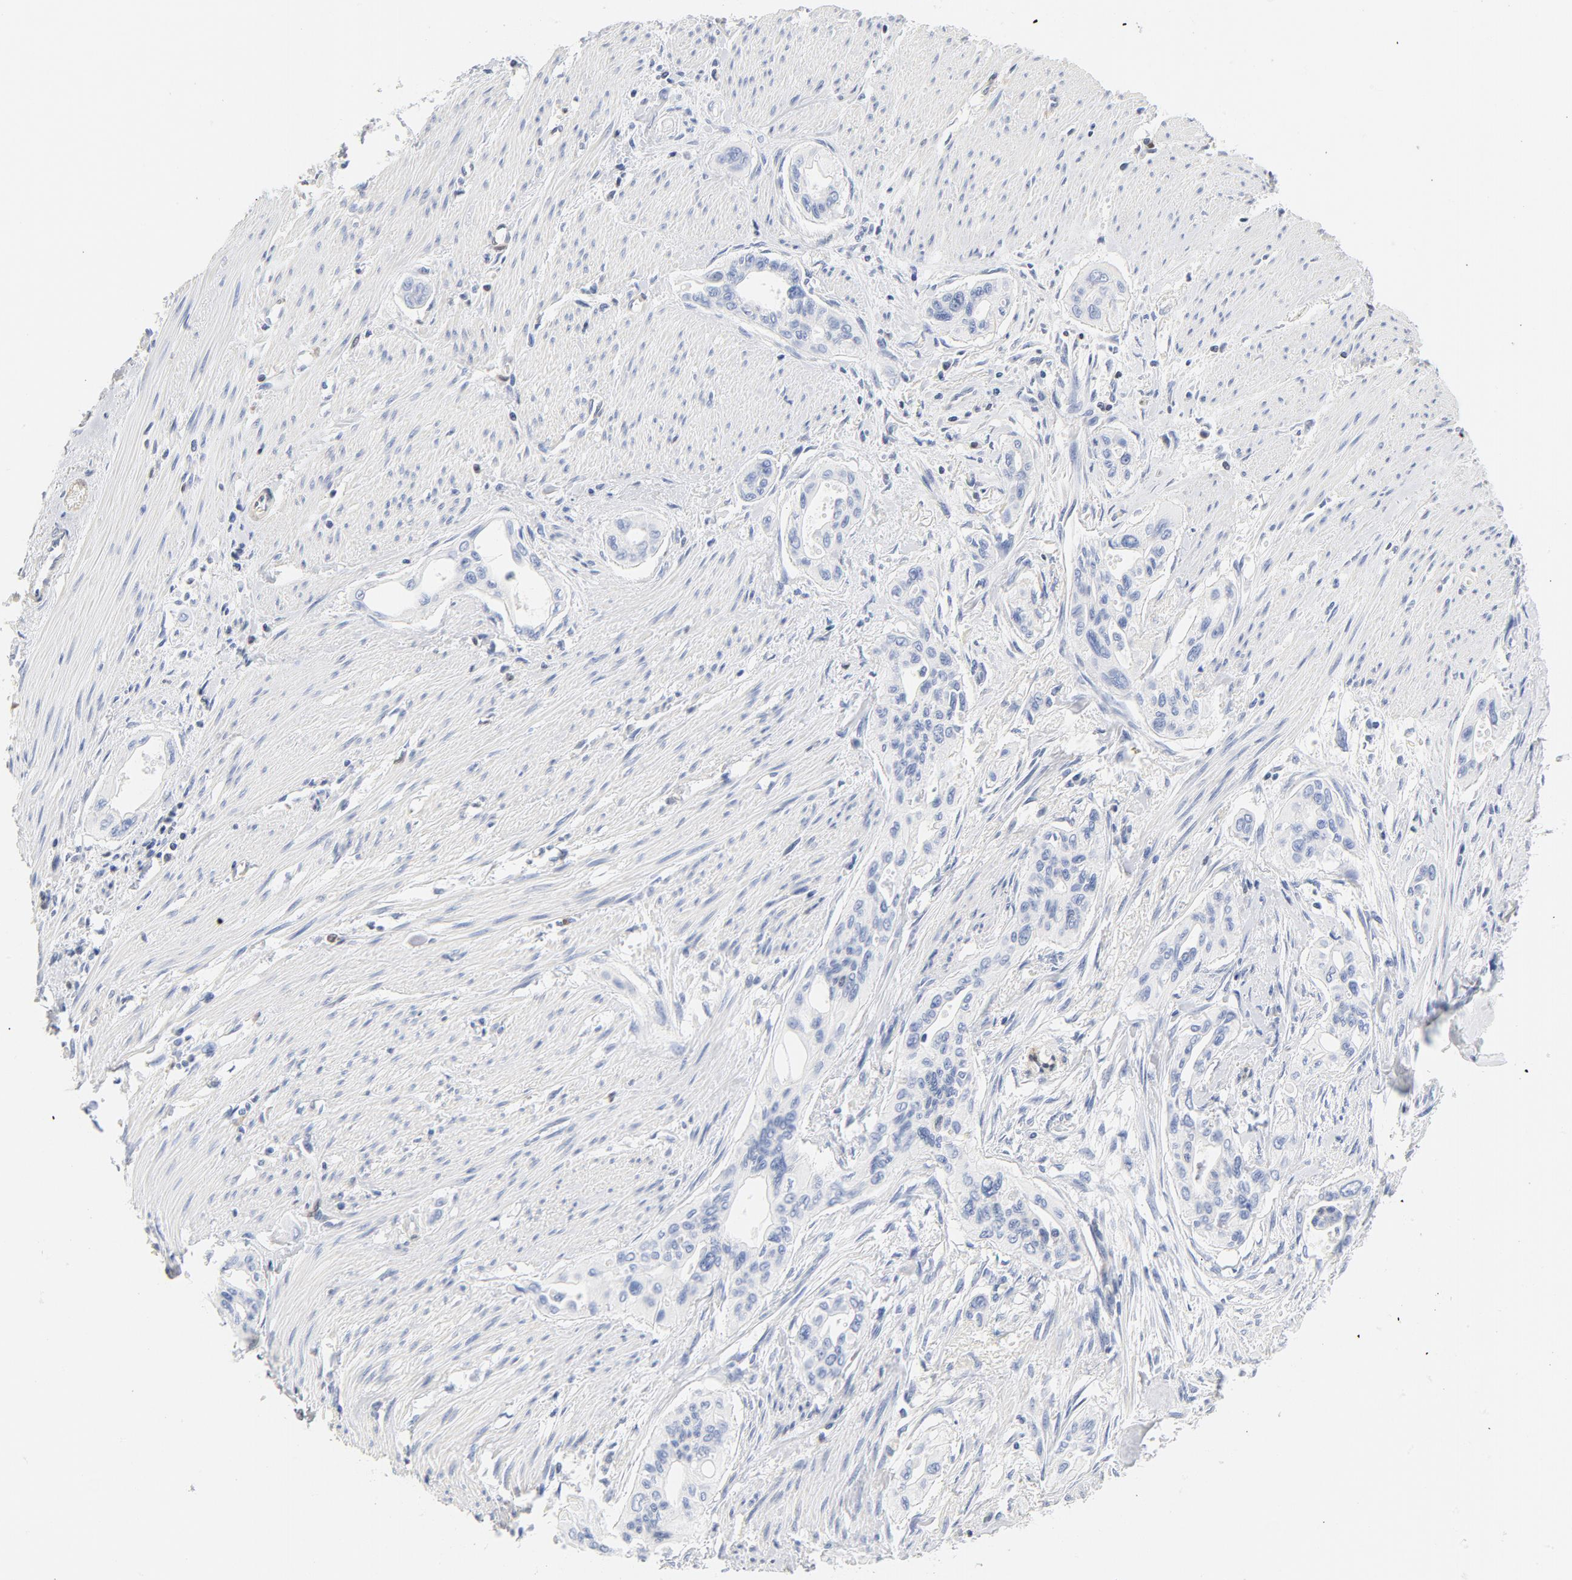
{"staining": {"intensity": "negative", "quantity": "none", "location": "none"}, "tissue": "pancreatic cancer", "cell_type": "Tumor cells", "image_type": "cancer", "snomed": [{"axis": "morphology", "description": "Adenocarcinoma, NOS"}, {"axis": "topography", "description": "Pancreas"}], "caption": "Immunohistochemistry (IHC) of human adenocarcinoma (pancreatic) demonstrates no positivity in tumor cells.", "gene": "CDKN1B", "patient": {"sex": "male", "age": 77}}